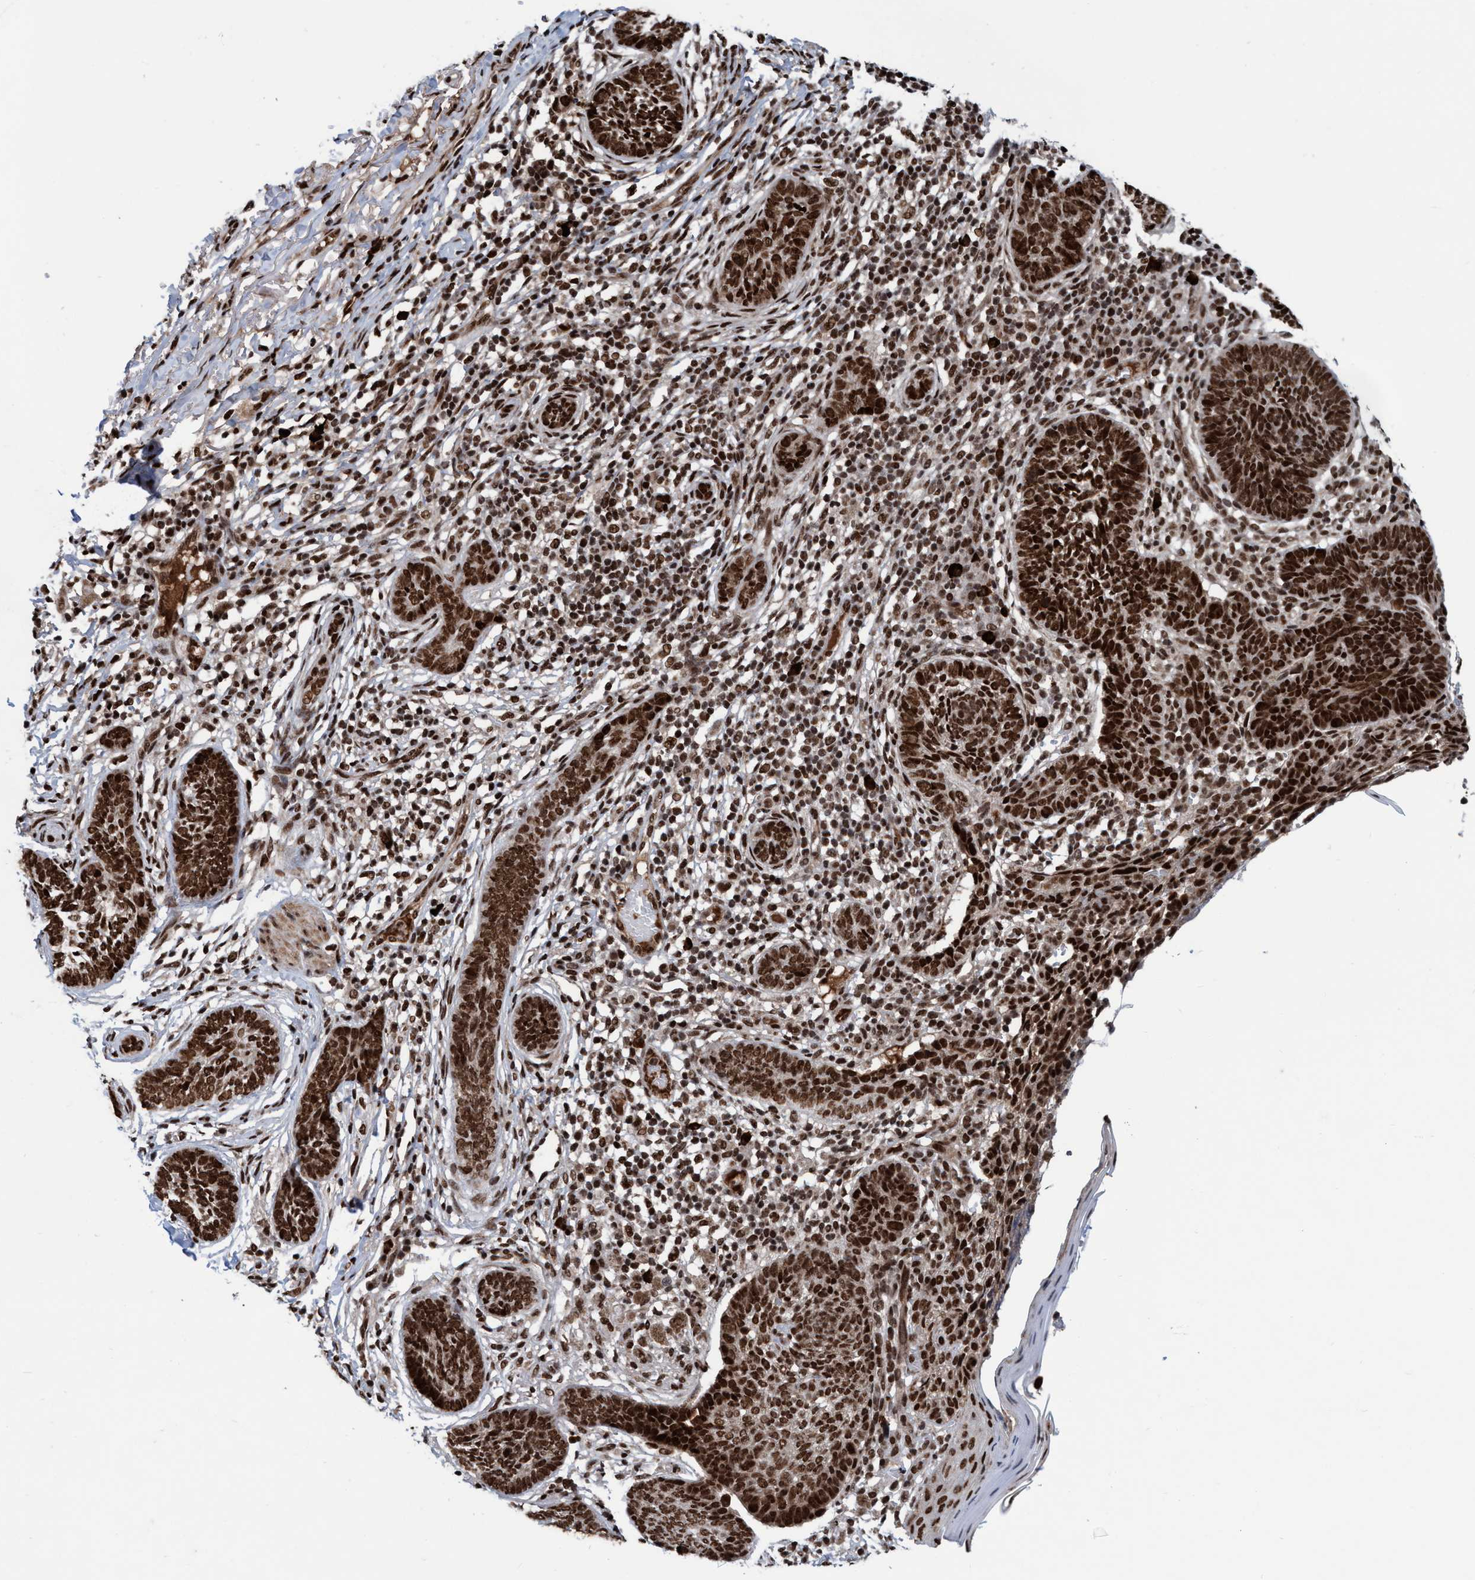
{"staining": {"intensity": "strong", "quantity": ">75%", "location": "nuclear"}, "tissue": "skin cancer", "cell_type": "Tumor cells", "image_type": "cancer", "snomed": [{"axis": "morphology", "description": "Normal tissue, NOS"}, {"axis": "morphology", "description": "Basal cell carcinoma"}, {"axis": "topography", "description": "Skin"}], "caption": "Protein expression analysis of human skin cancer reveals strong nuclear staining in about >75% of tumor cells.", "gene": "TOPBP1", "patient": {"sex": "male", "age": 87}}